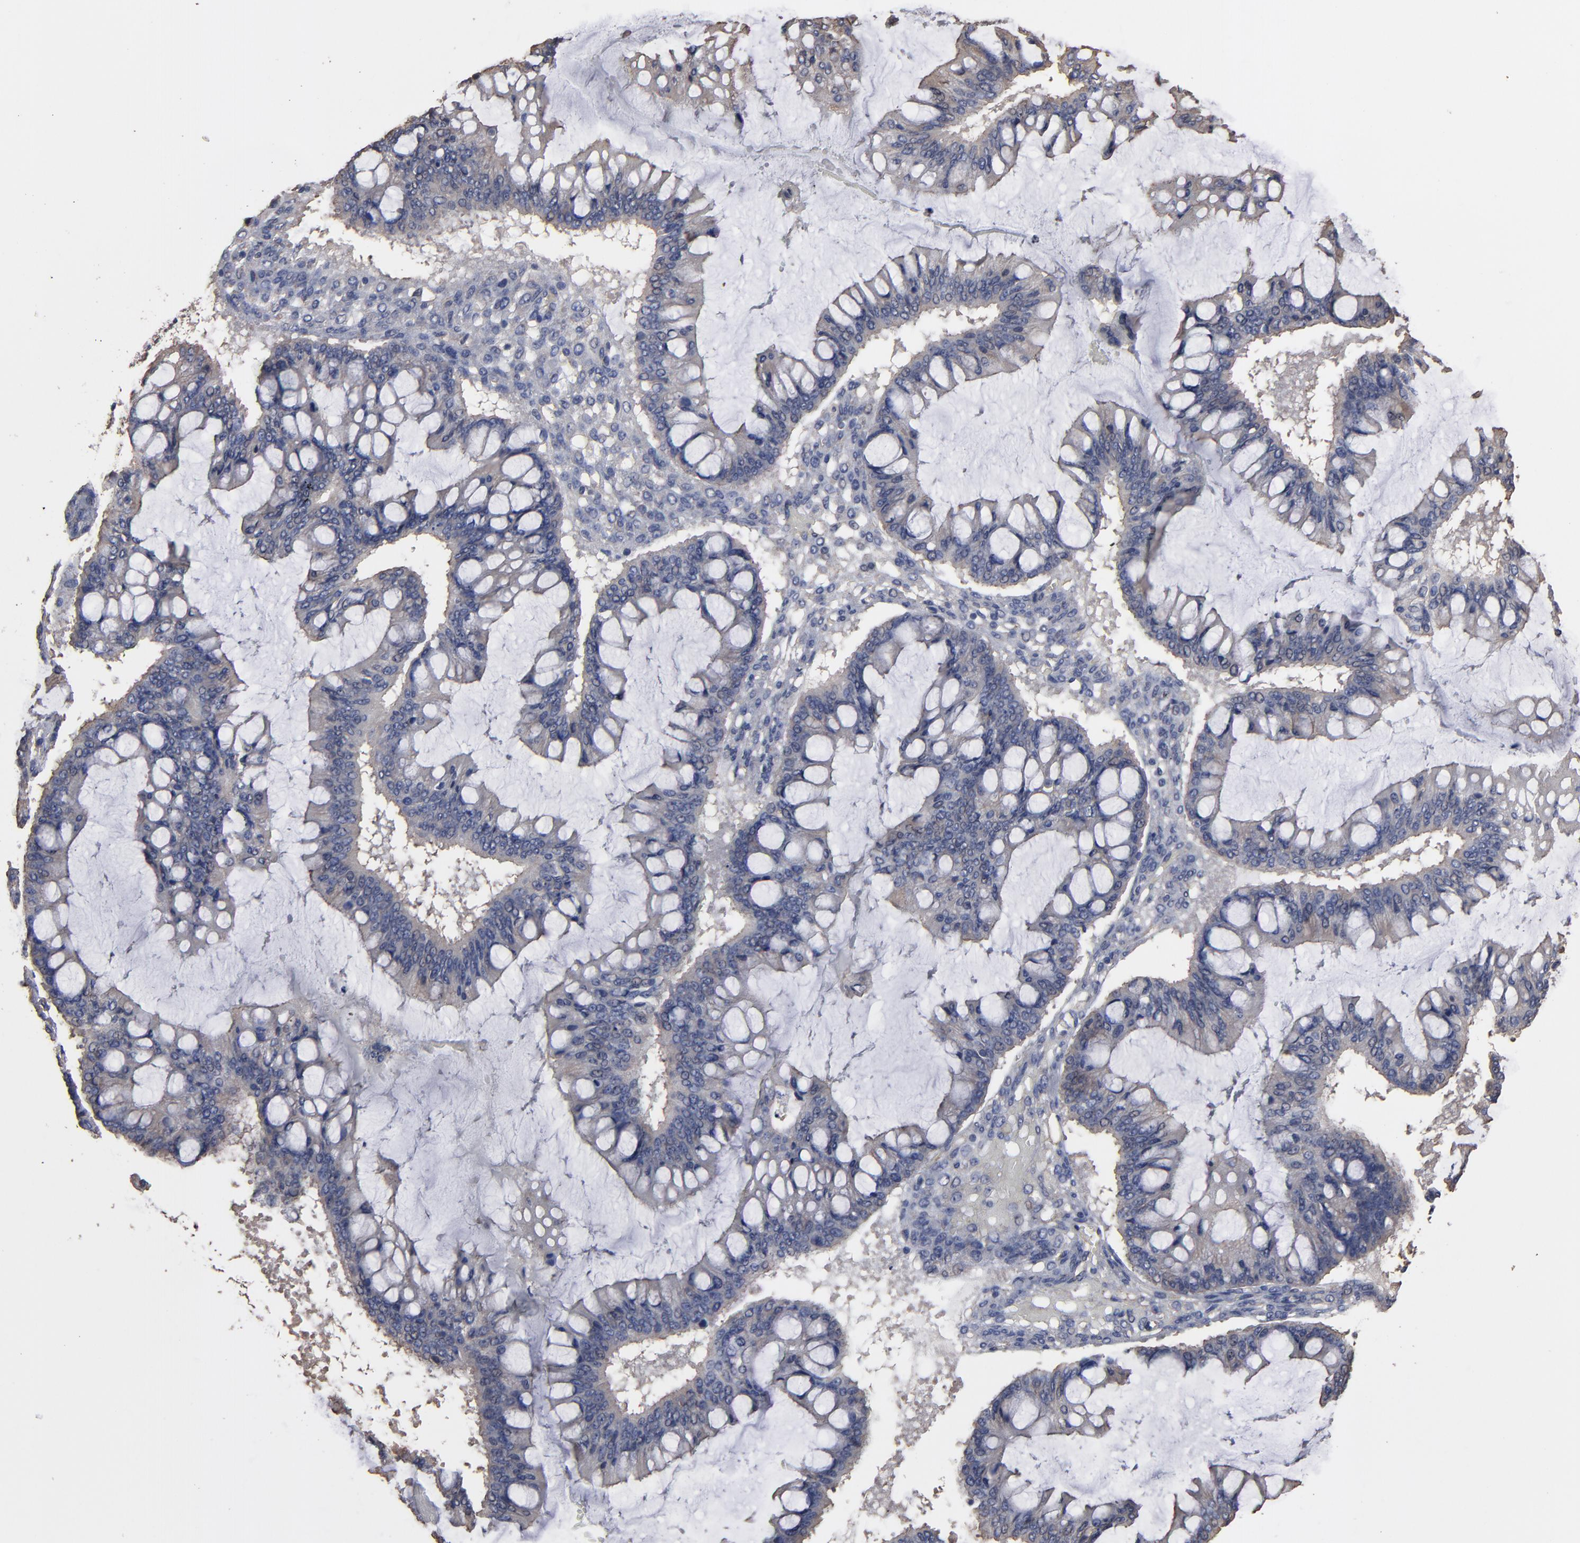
{"staining": {"intensity": "weak", "quantity": "<25%", "location": "cytoplasmic/membranous"}, "tissue": "ovarian cancer", "cell_type": "Tumor cells", "image_type": "cancer", "snomed": [{"axis": "morphology", "description": "Cystadenocarcinoma, mucinous, NOS"}, {"axis": "topography", "description": "Ovary"}], "caption": "High power microscopy micrograph of an IHC histopathology image of ovarian mucinous cystadenocarcinoma, revealing no significant staining in tumor cells.", "gene": "DMD", "patient": {"sex": "female", "age": 73}}